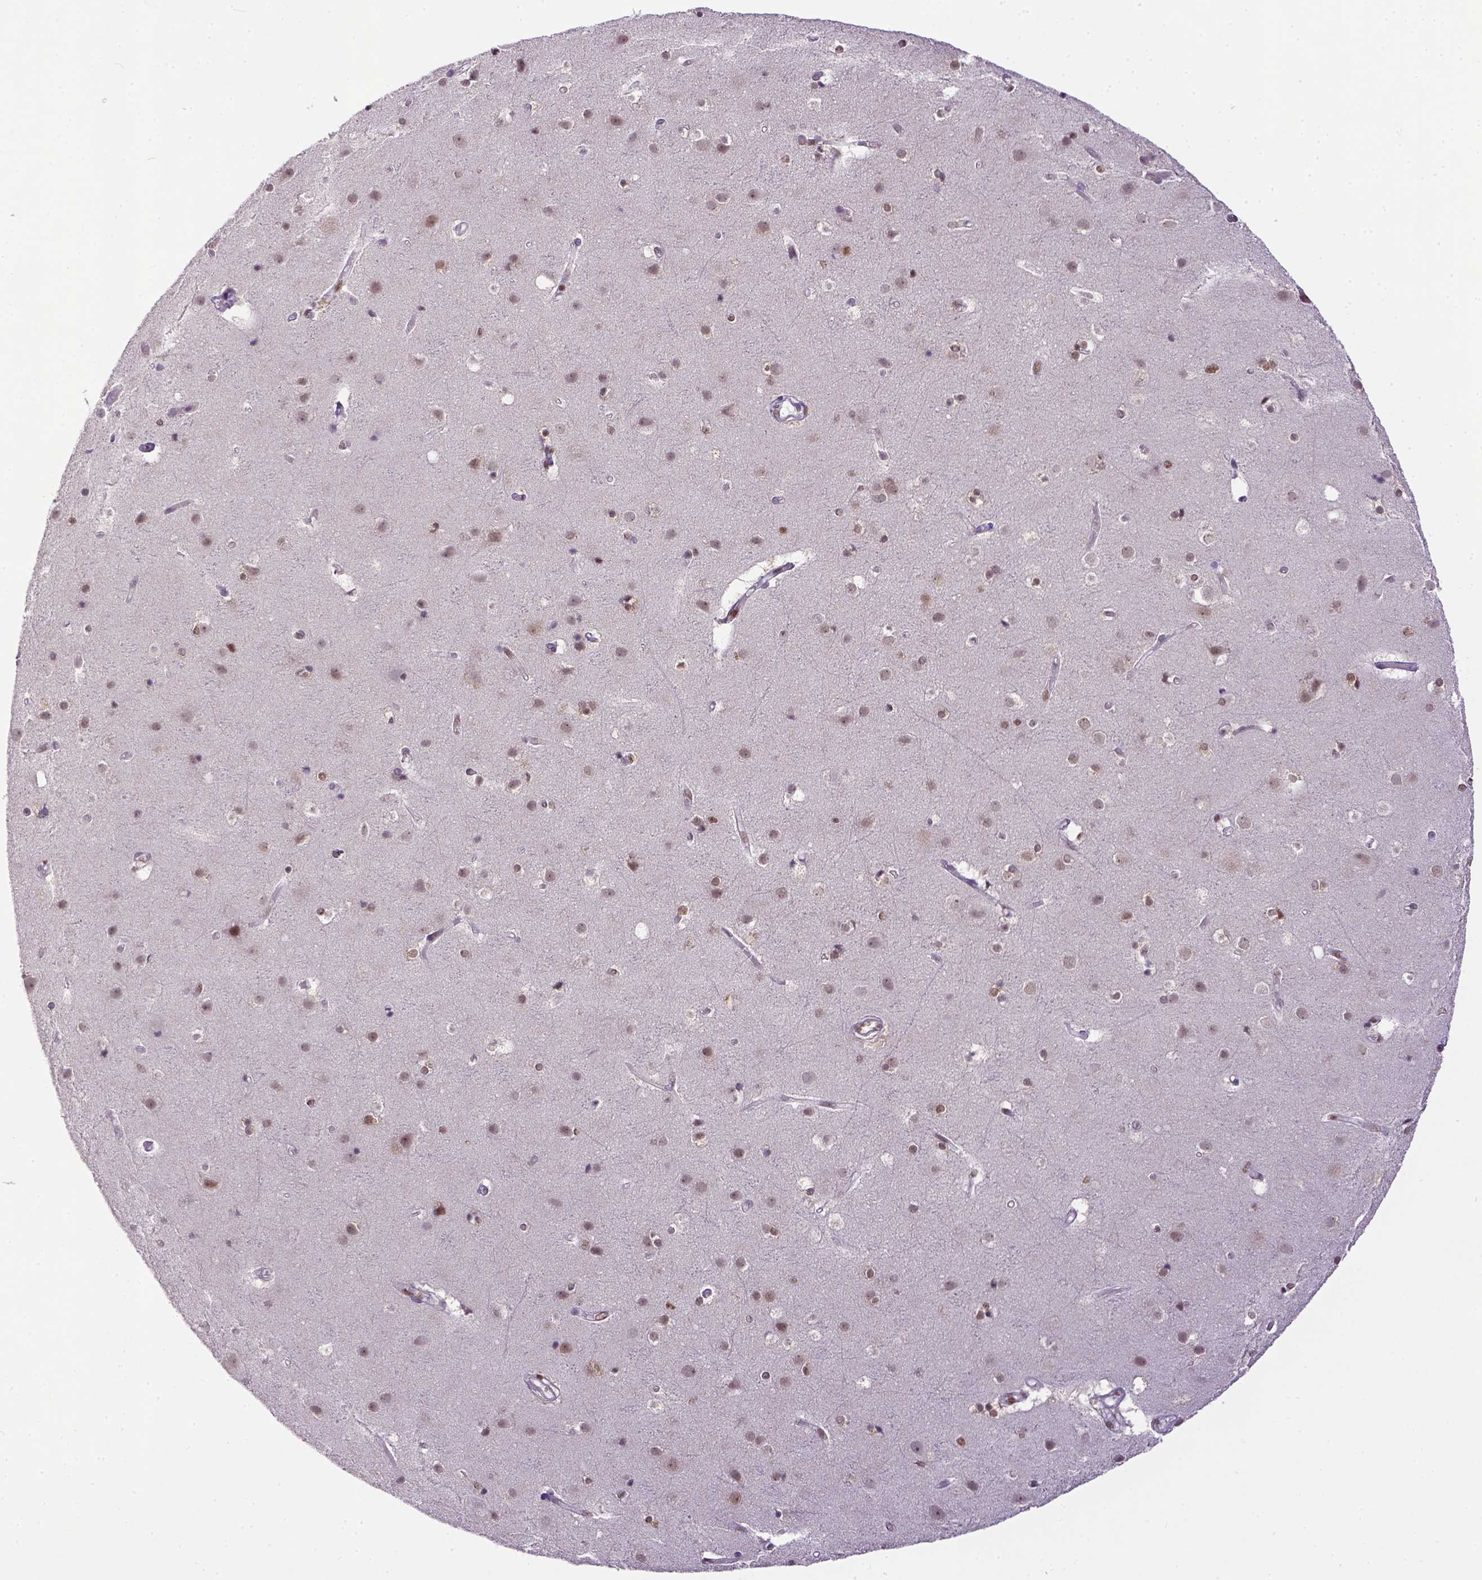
{"staining": {"intensity": "moderate", "quantity": ">75%", "location": "nuclear"}, "tissue": "cerebral cortex", "cell_type": "Endothelial cells", "image_type": "normal", "snomed": [{"axis": "morphology", "description": "Normal tissue, NOS"}, {"axis": "topography", "description": "Cerebral cortex"}], "caption": "Immunohistochemical staining of unremarkable cerebral cortex reveals medium levels of moderate nuclear staining in about >75% of endothelial cells.", "gene": "ERCC1", "patient": {"sex": "female", "age": 52}}